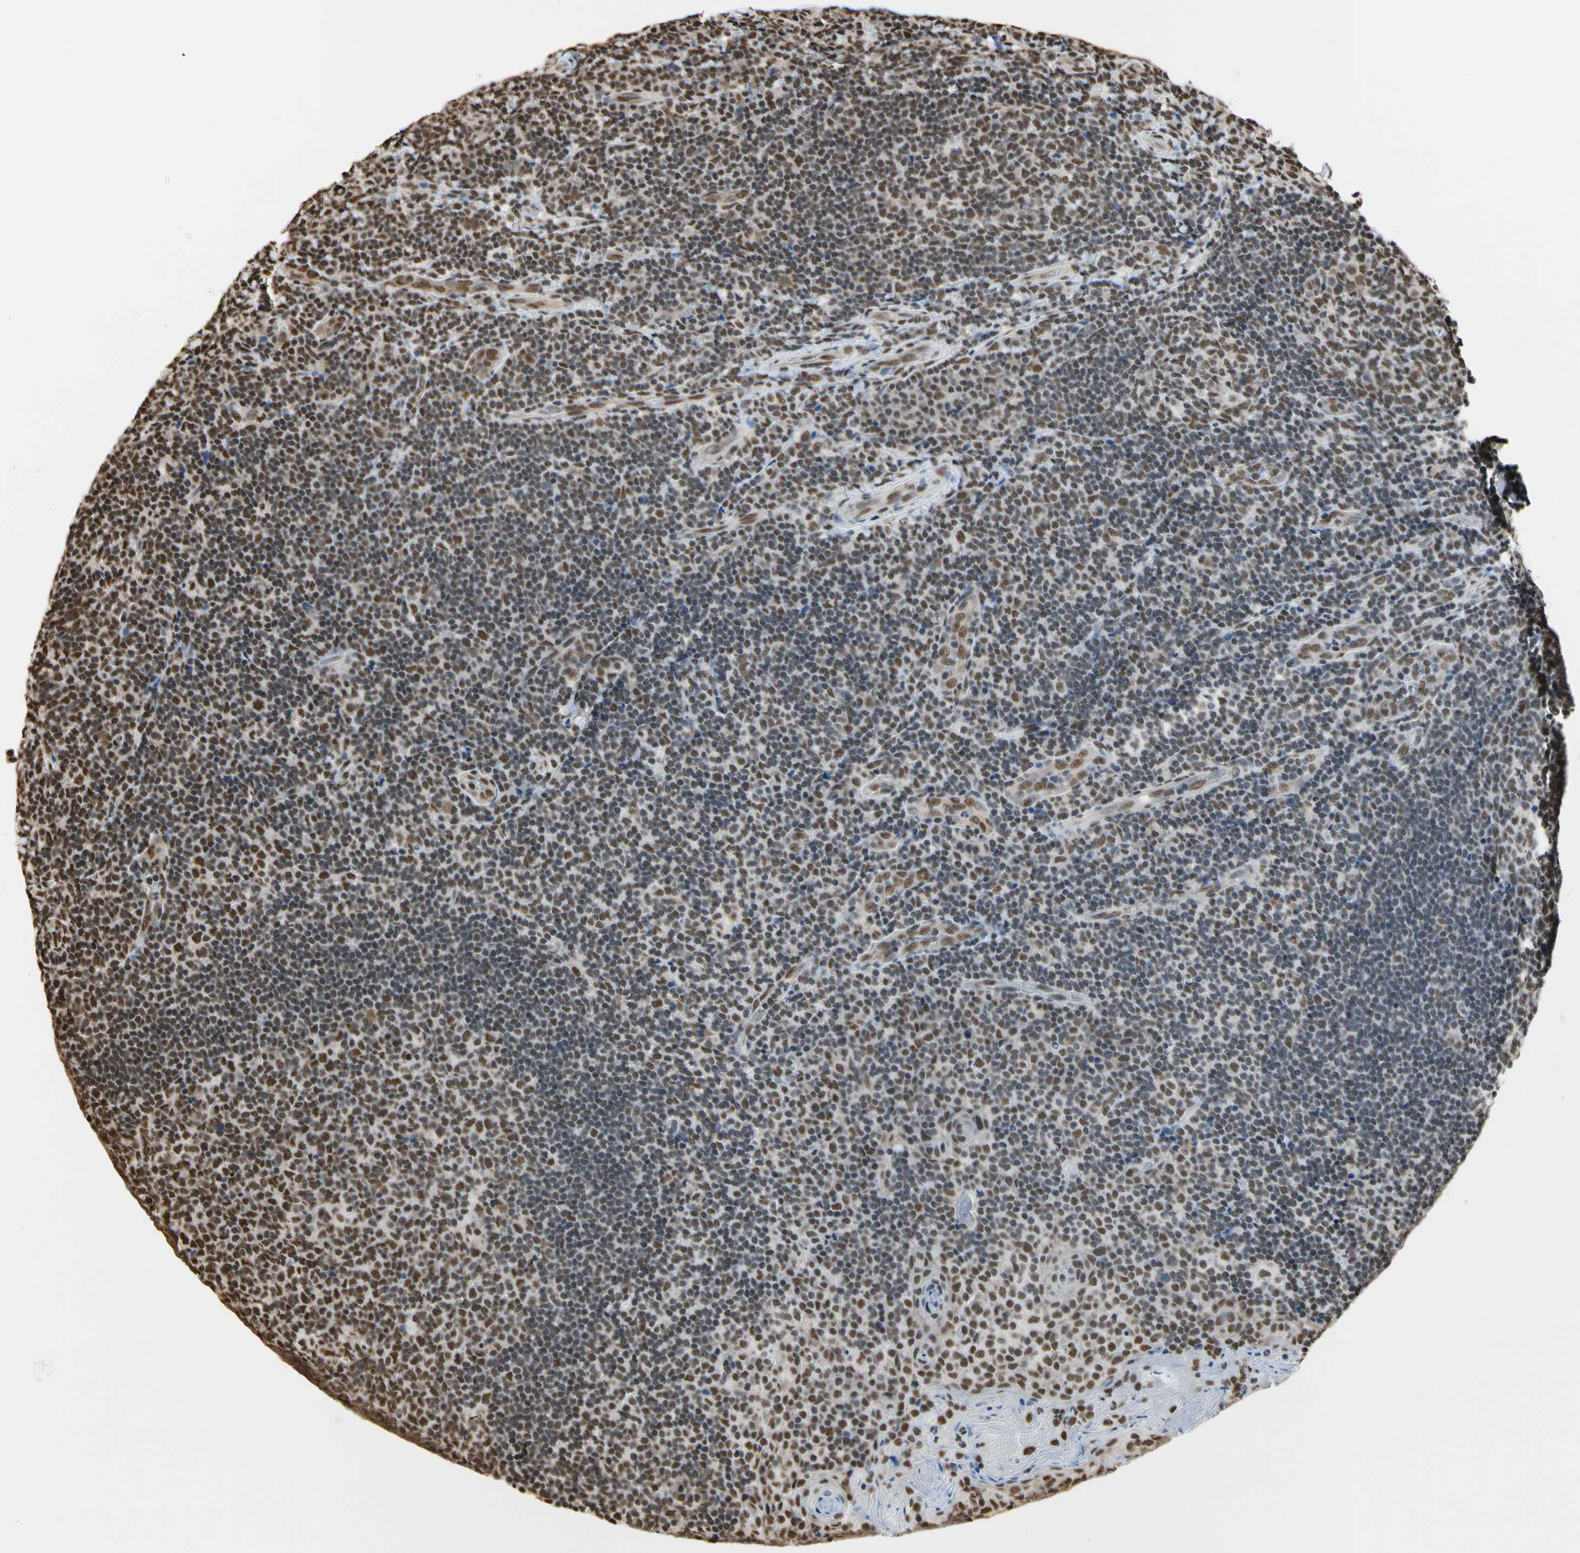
{"staining": {"intensity": "moderate", "quantity": ">75%", "location": "nuclear"}, "tissue": "tonsil", "cell_type": "Germinal center cells", "image_type": "normal", "snomed": [{"axis": "morphology", "description": "Normal tissue, NOS"}, {"axis": "topography", "description": "Tonsil"}], "caption": "This photomicrograph displays immunohistochemistry (IHC) staining of benign human tonsil, with medium moderate nuclear positivity in approximately >75% of germinal center cells.", "gene": "HNRNPK", "patient": {"sex": "male", "age": 17}}